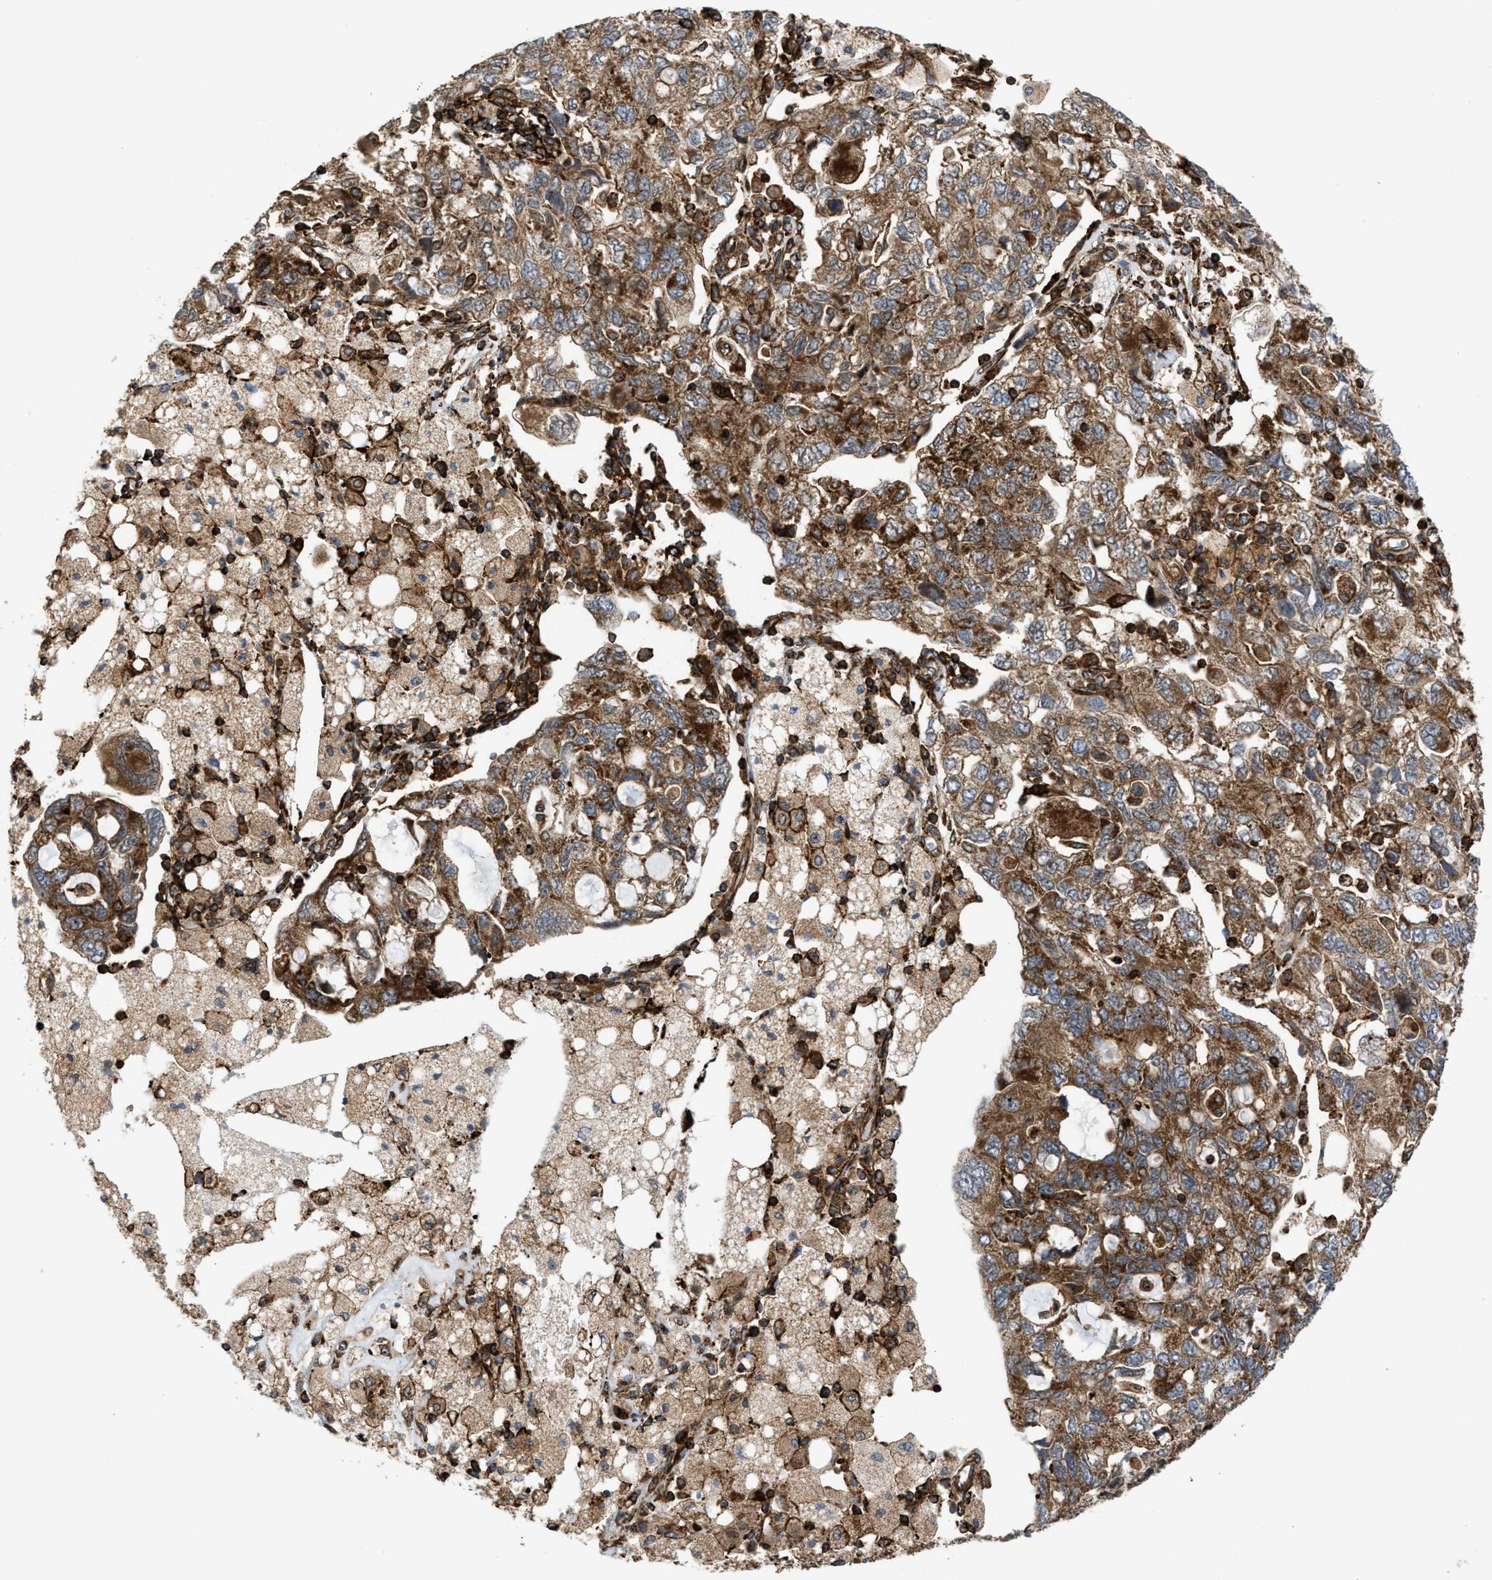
{"staining": {"intensity": "moderate", "quantity": ">75%", "location": "cytoplasmic/membranous"}, "tissue": "ovarian cancer", "cell_type": "Tumor cells", "image_type": "cancer", "snomed": [{"axis": "morphology", "description": "Carcinoma, NOS"}, {"axis": "morphology", "description": "Cystadenocarcinoma, serous, NOS"}, {"axis": "topography", "description": "Ovary"}], "caption": "Immunohistochemical staining of human ovarian cancer shows medium levels of moderate cytoplasmic/membranous protein staining in about >75% of tumor cells.", "gene": "EGLN1", "patient": {"sex": "female", "age": 69}}